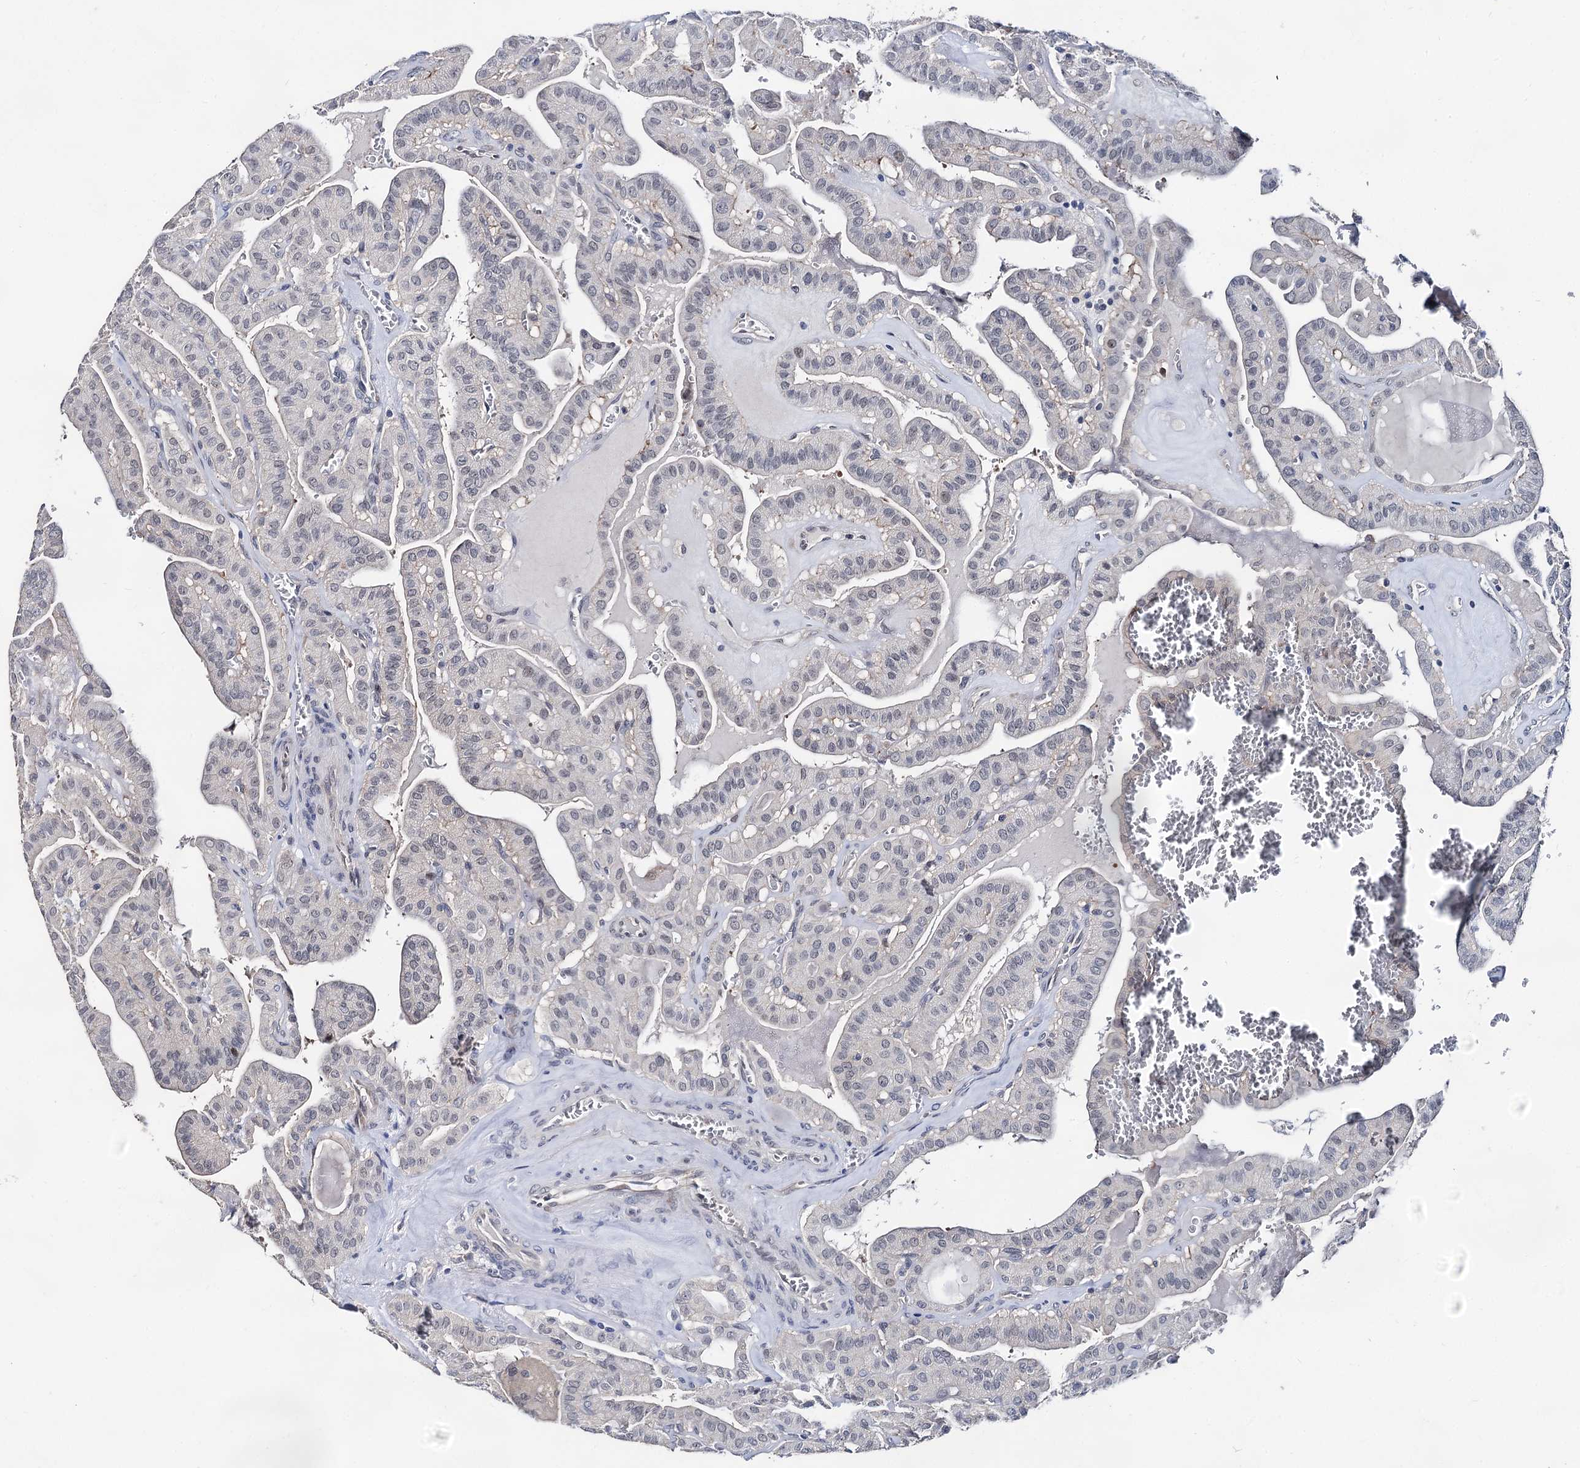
{"staining": {"intensity": "negative", "quantity": "none", "location": "none"}, "tissue": "thyroid cancer", "cell_type": "Tumor cells", "image_type": "cancer", "snomed": [{"axis": "morphology", "description": "Papillary adenocarcinoma, NOS"}, {"axis": "topography", "description": "Thyroid gland"}], "caption": "Thyroid cancer (papillary adenocarcinoma) stained for a protein using immunohistochemistry shows no staining tumor cells.", "gene": "CAPRIN2", "patient": {"sex": "male", "age": 52}}